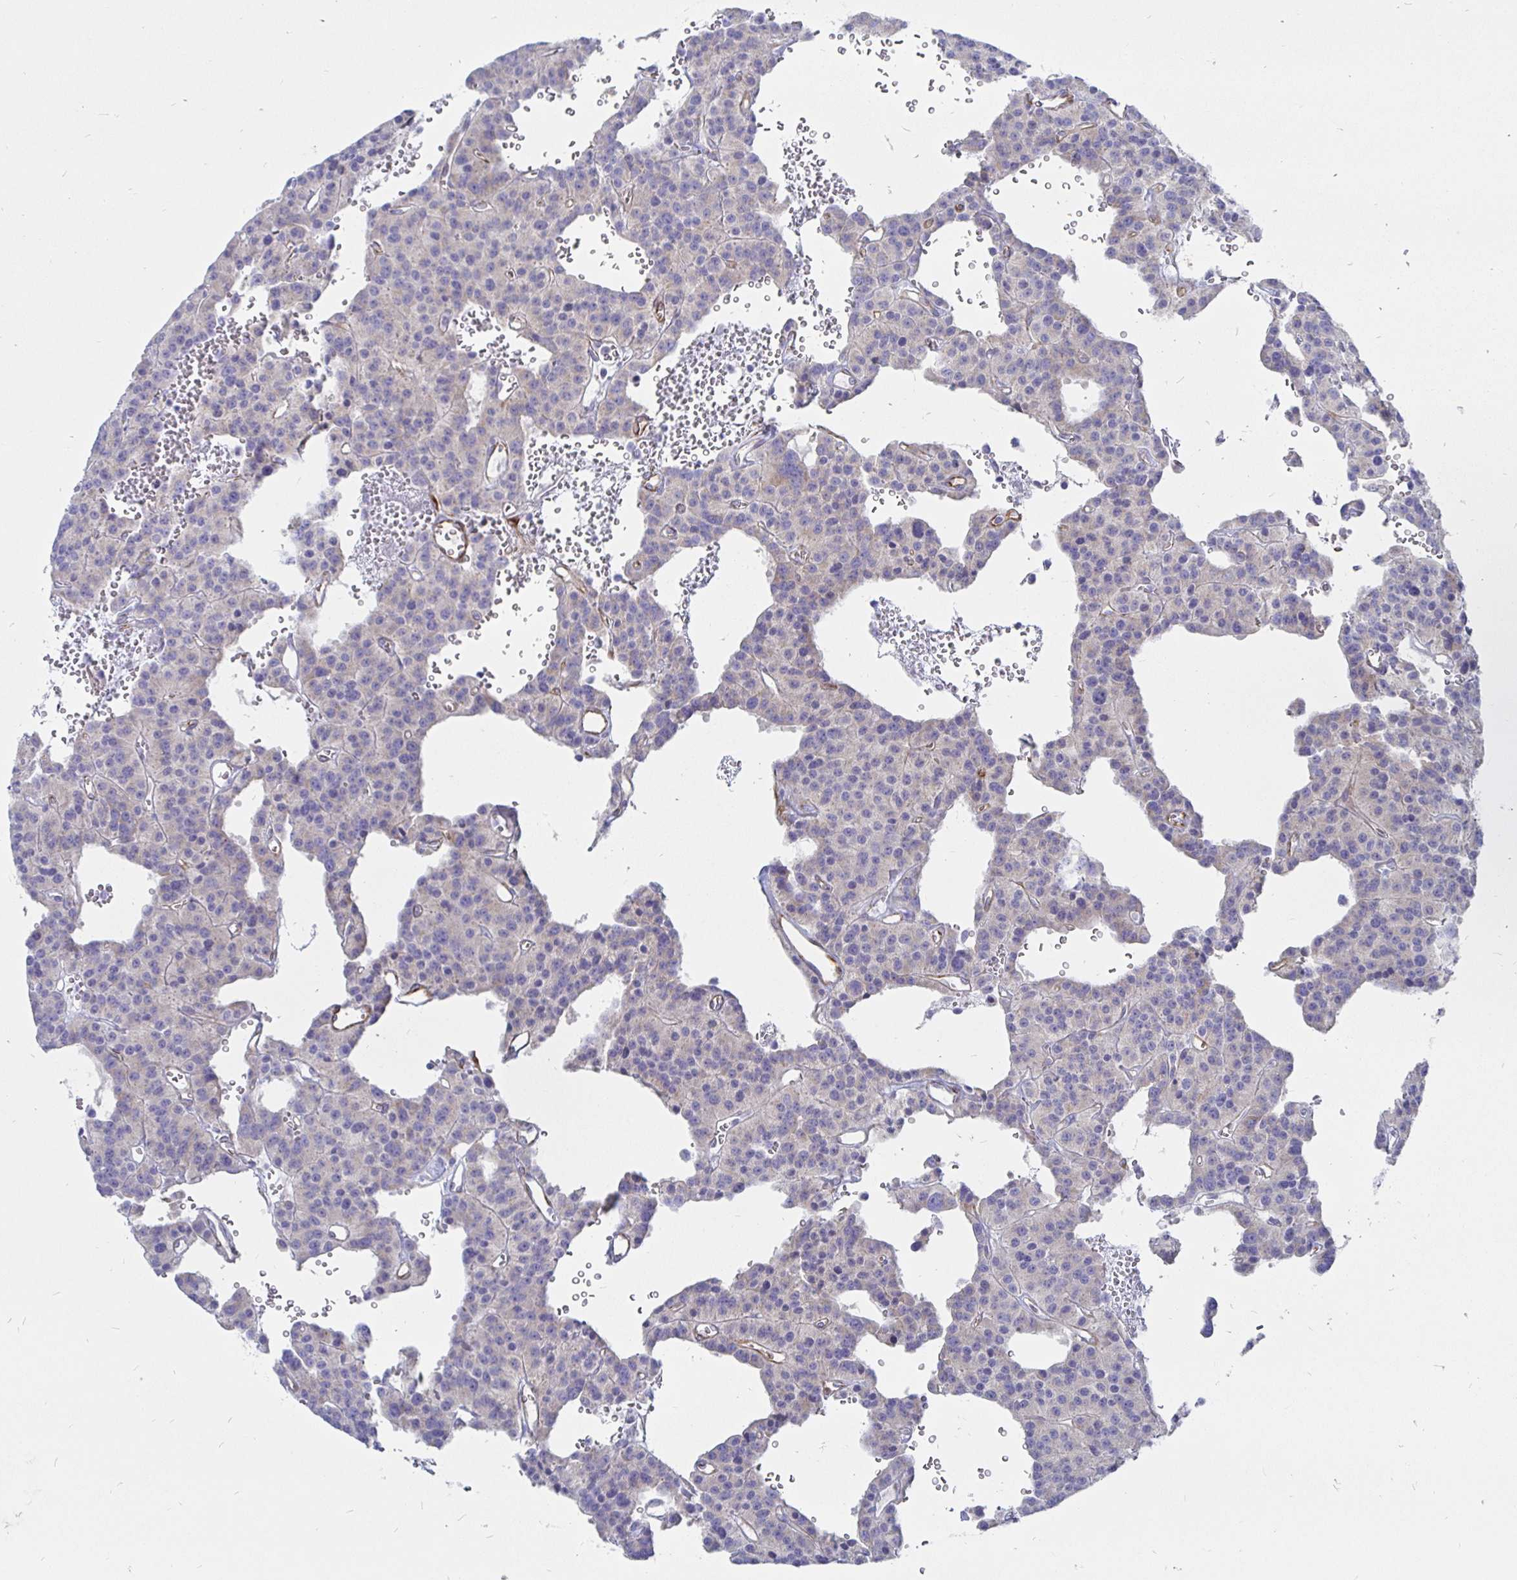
{"staining": {"intensity": "negative", "quantity": "none", "location": "none"}, "tissue": "carcinoid", "cell_type": "Tumor cells", "image_type": "cancer", "snomed": [{"axis": "morphology", "description": "Carcinoid, malignant, NOS"}, {"axis": "topography", "description": "Lung"}], "caption": "DAB immunohistochemical staining of malignant carcinoid reveals no significant staining in tumor cells. Brightfield microscopy of IHC stained with DAB (brown) and hematoxylin (blue), captured at high magnification.", "gene": "COX16", "patient": {"sex": "female", "age": 71}}